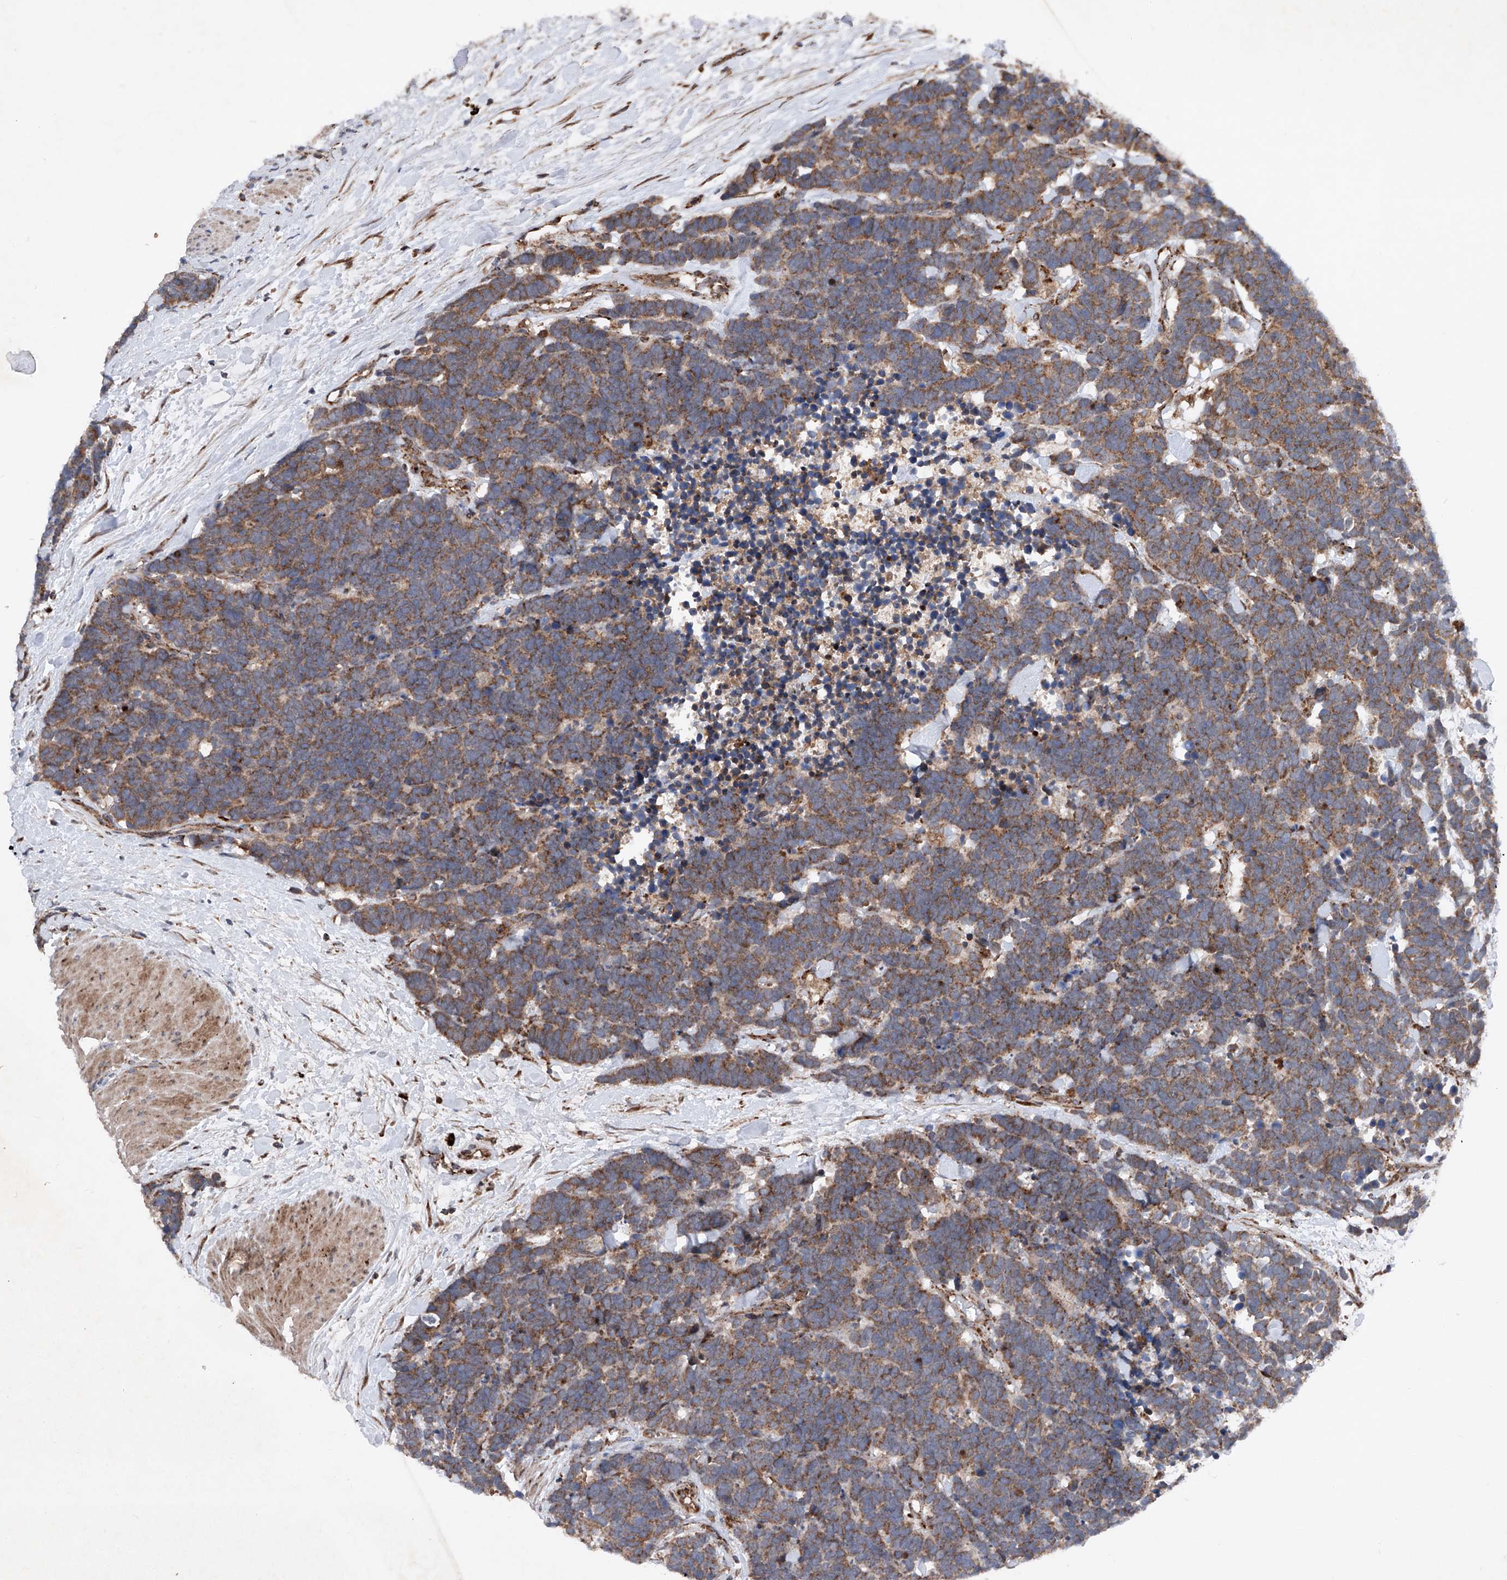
{"staining": {"intensity": "moderate", "quantity": ">75%", "location": "cytoplasmic/membranous"}, "tissue": "carcinoid", "cell_type": "Tumor cells", "image_type": "cancer", "snomed": [{"axis": "morphology", "description": "Carcinoma, NOS"}, {"axis": "morphology", "description": "Carcinoid, malignant, NOS"}, {"axis": "topography", "description": "Urinary bladder"}], "caption": "Tumor cells demonstrate medium levels of moderate cytoplasmic/membranous staining in about >75% of cells in human carcinoid.", "gene": "DAD1", "patient": {"sex": "male", "age": 57}}